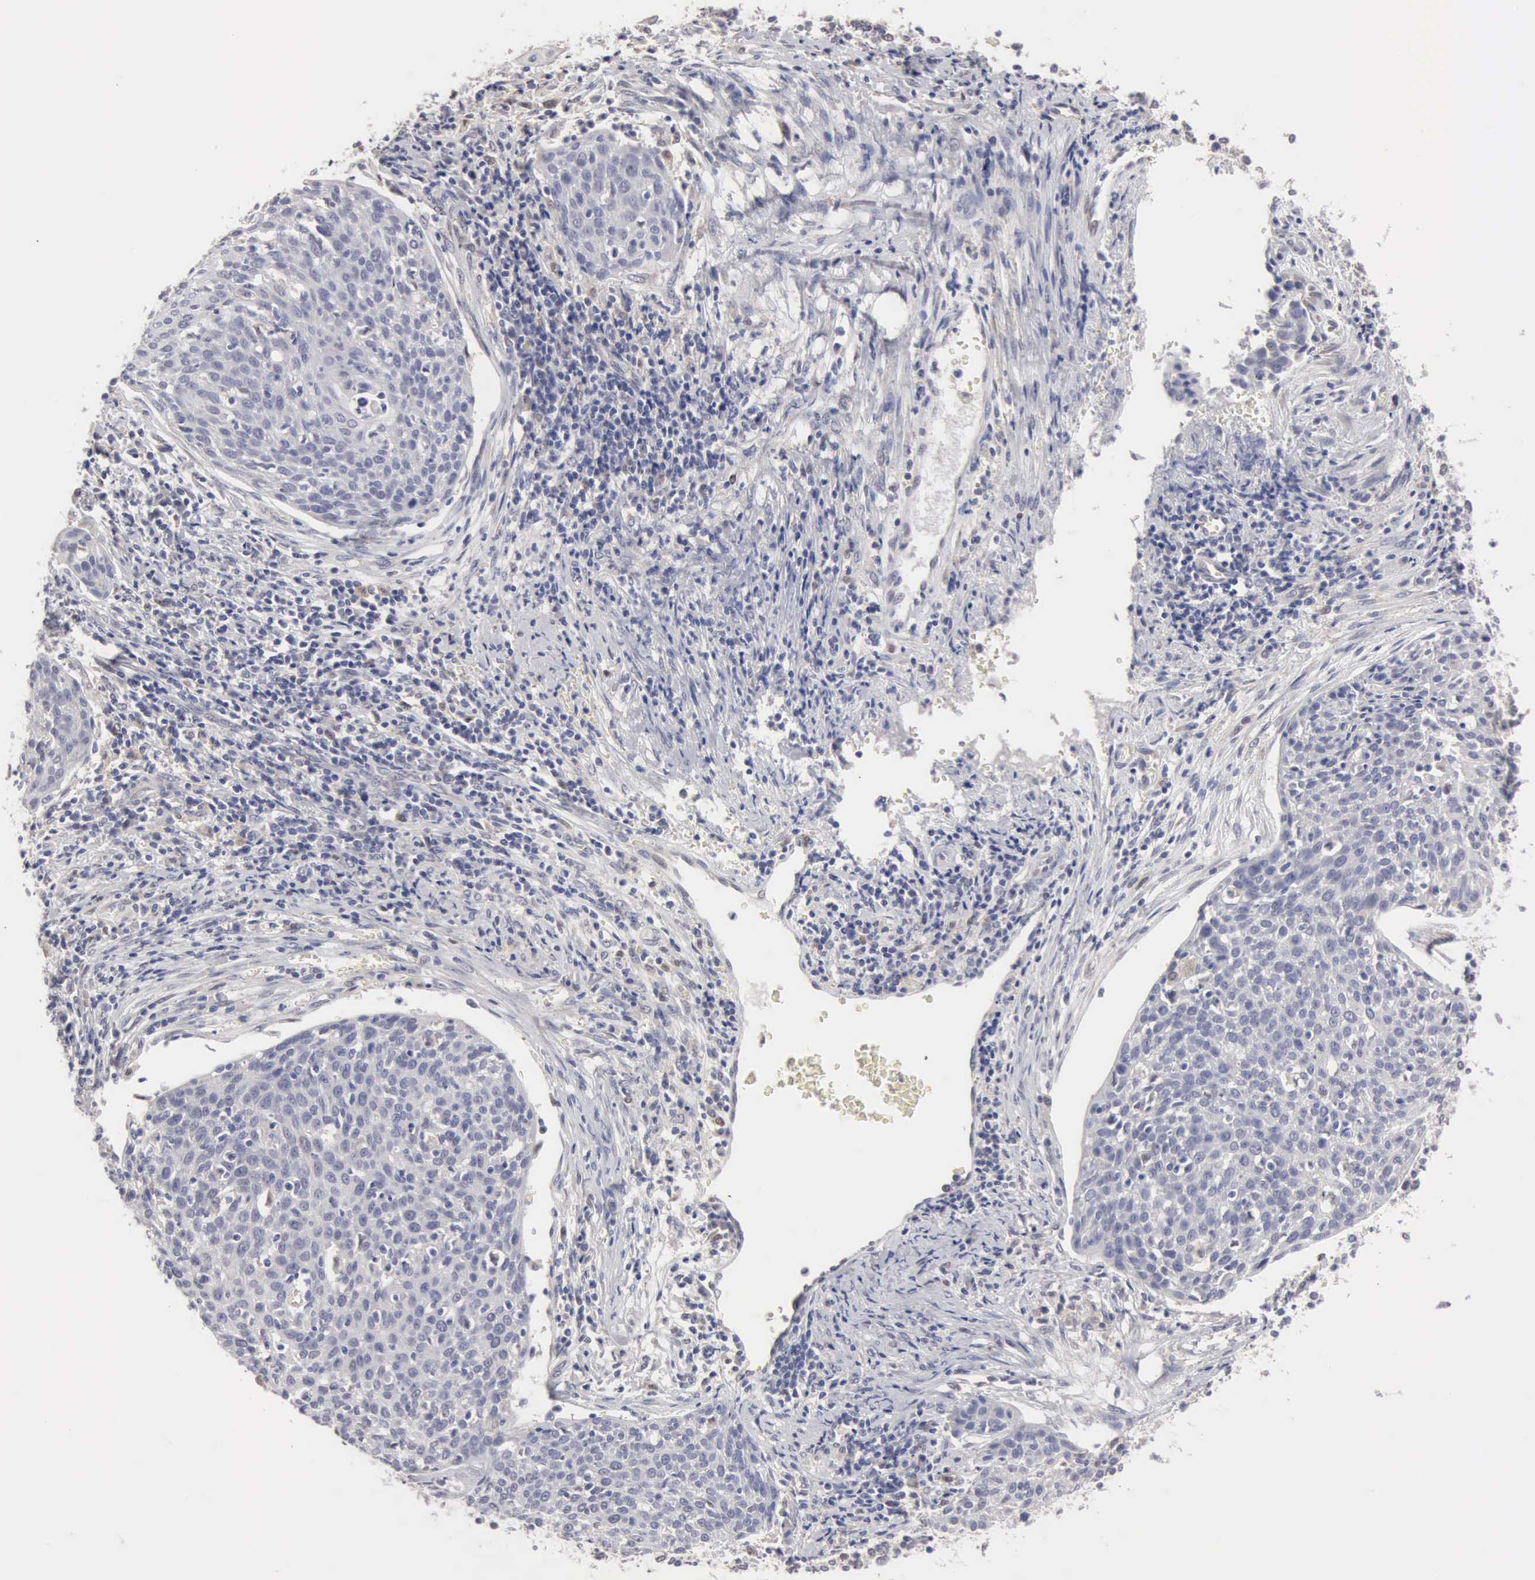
{"staining": {"intensity": "weak", "quantity": "<25%", "location": "cytoplasmic/membranous"}, "tissue": "cervical cancer", "cell_type": "Tumor cells", "image_type": "cancer", "snomed": [{"axis": "morphology", "description": "Squamous cell carcinoma, NOS"}, {"axis": "topography", "description": "Cervix"}], "caption": "DAB (3,3'-diaminobenzidine) immunohistochemical staining of human cervical cancer (squamous cell carcinoma) demonstrates no significant positivity in tumor cells.", "gene": "PTGR2", "patient": {"sex": "female", "age": 38}}